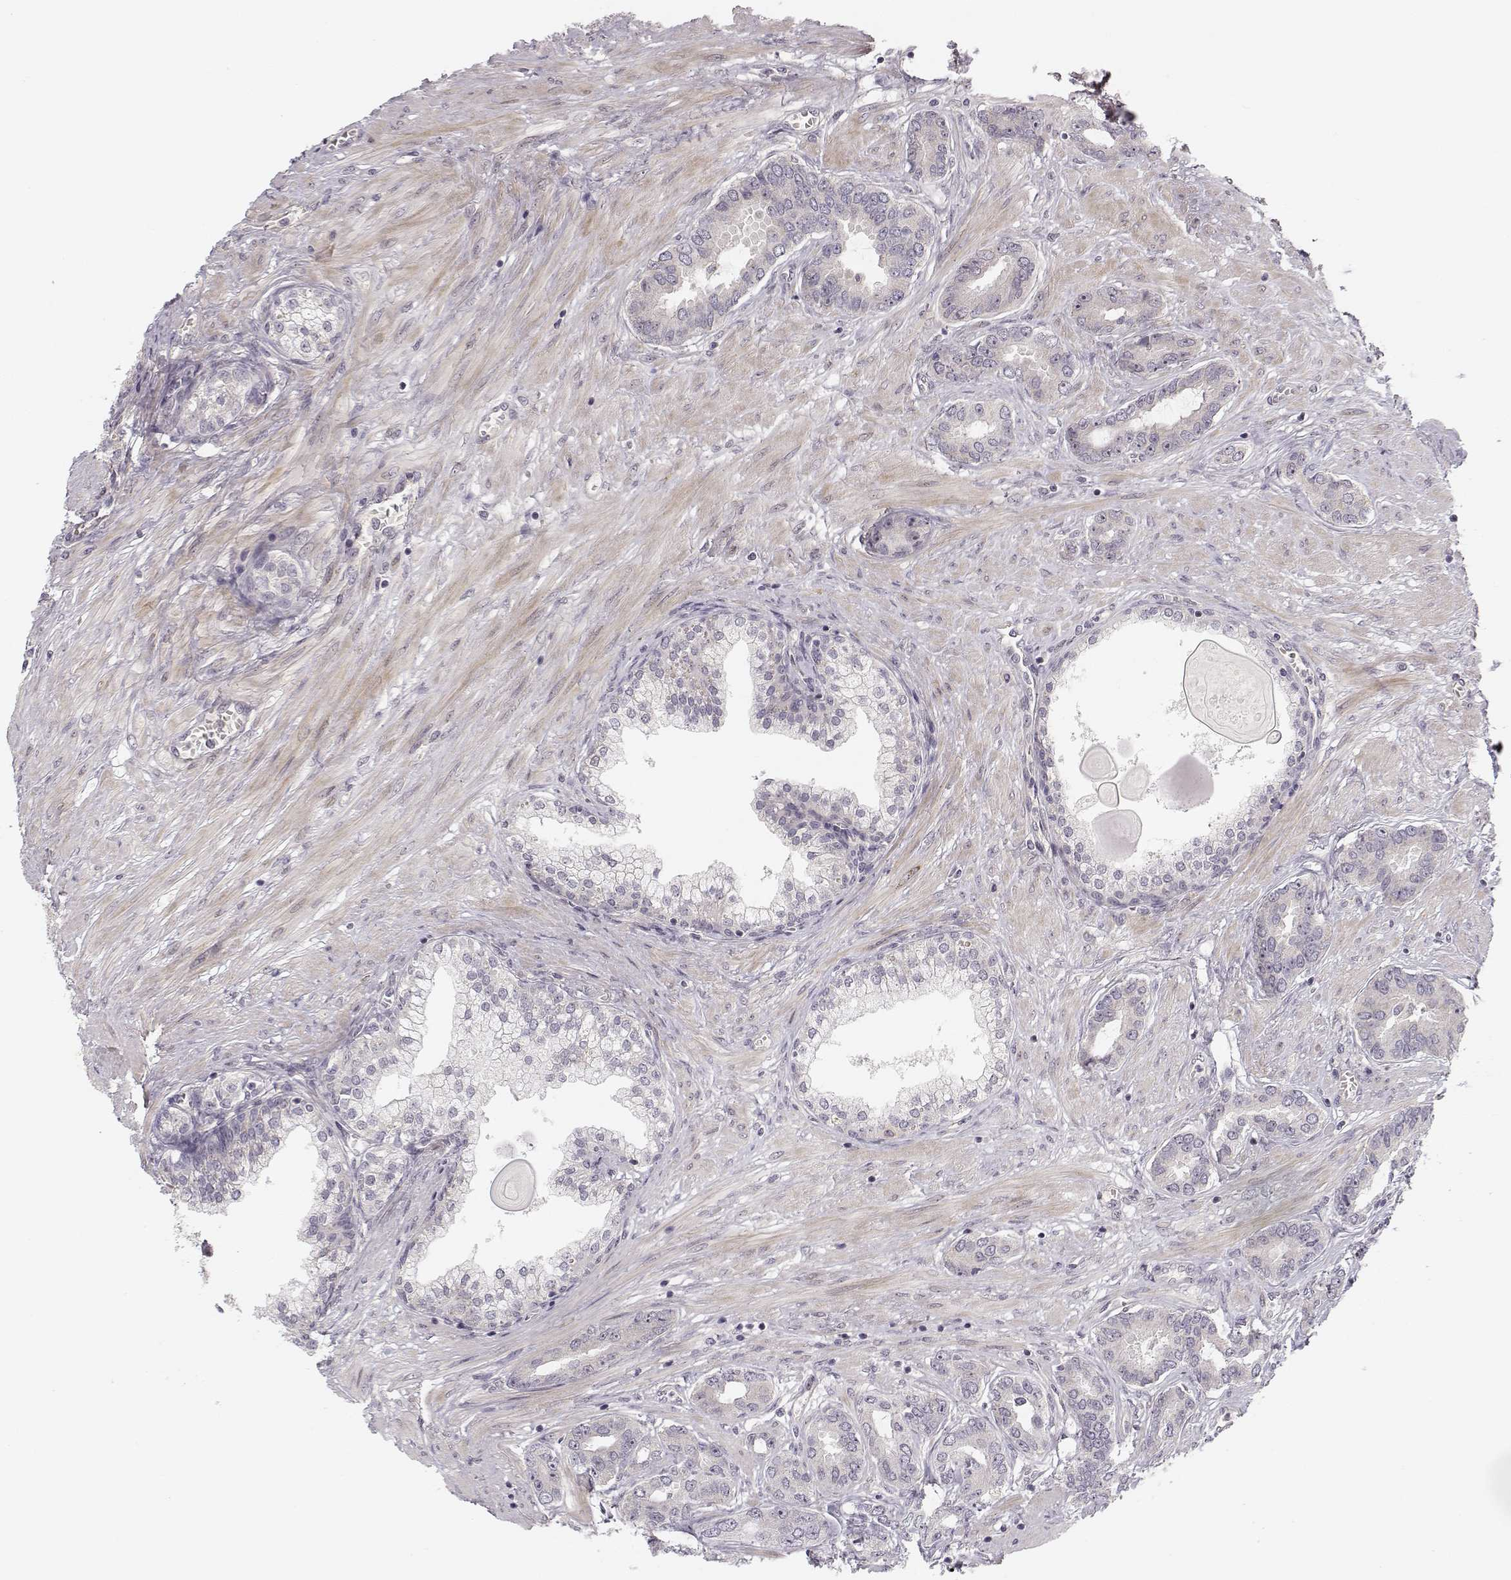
{"staining": {"intensity": "negative", "quantity": "none", "location": "none"}, "tissue": "prostate cancer", "cell_type": "Tumor cells", "image_type": "cancer", "snomed": [{"axis": "morphology", "description": "Adenocarcinoma, NOS"}, {"axis": "topography", "description": "Prostate"}], "caption": "Tumor cells are negative for brown protein staining in adenocarcinoma (prostate).", "gene": "MED12L", "patient": {"sex": "male", "age": 67}}